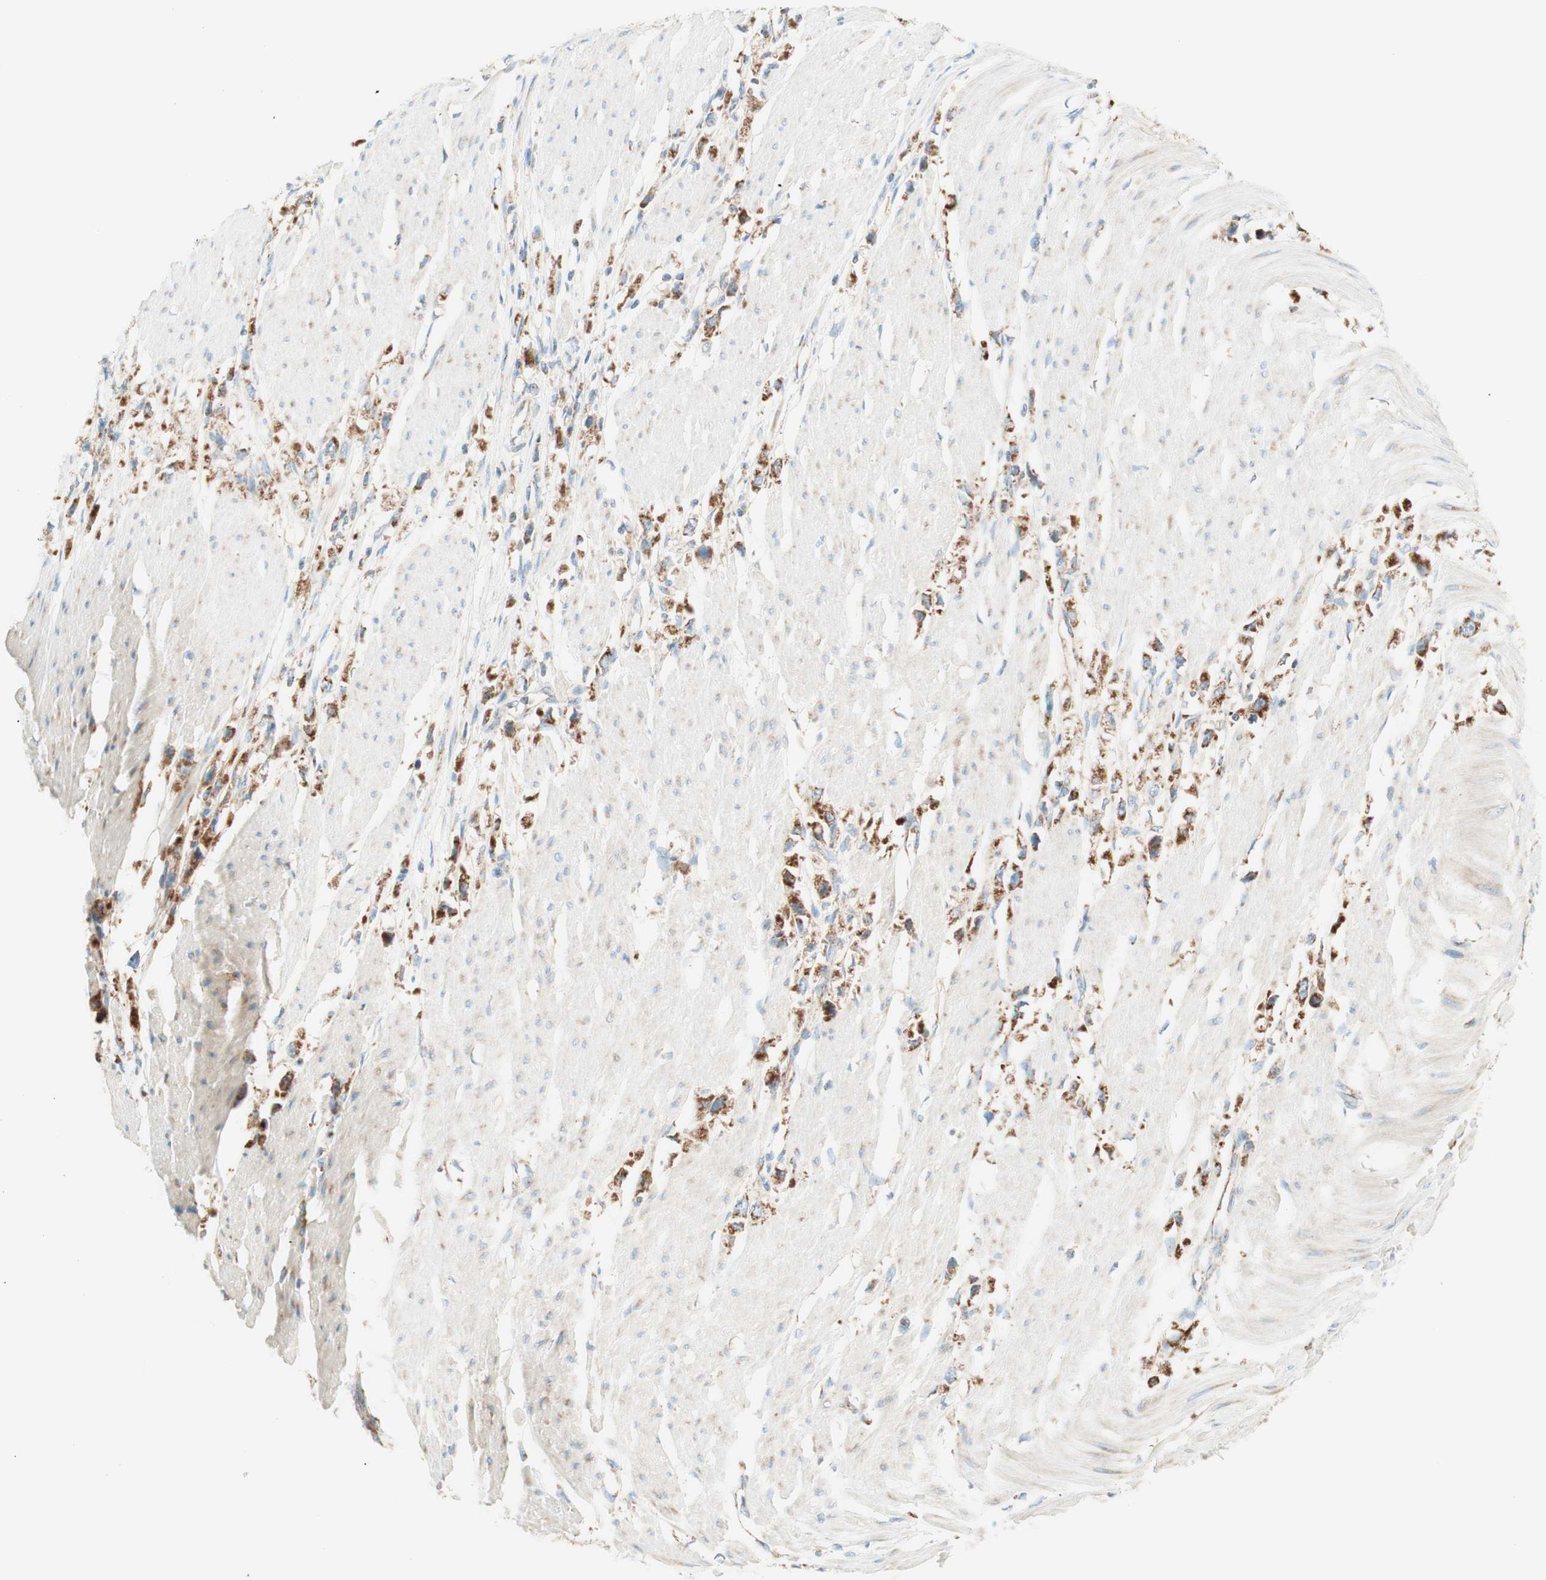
{"staining": {"intensity": "strong", "quantity": ">75%", "location": "cytoplasmic/membranous"}, "tissue": "stomach cancer", "cell_type": "Tumor cells", "image_type": "cancer", "snomed": [{"axis": "morphology", "description": "Adenocarcinoma, NOS"}, {"axis": "topography", "description": "Stomach"}], "caption": "This micrograph exhibits stomach adenocarcinoma stained with immunohistochemistry (IHC) to label a protein in brown. The cytoplasmic/membranous of tumor cells show strong positivity for the protein. Nuclei are counter-stained blue.", "gene": "TOMM20", "patient": {"sex": "female", "age": 59}}